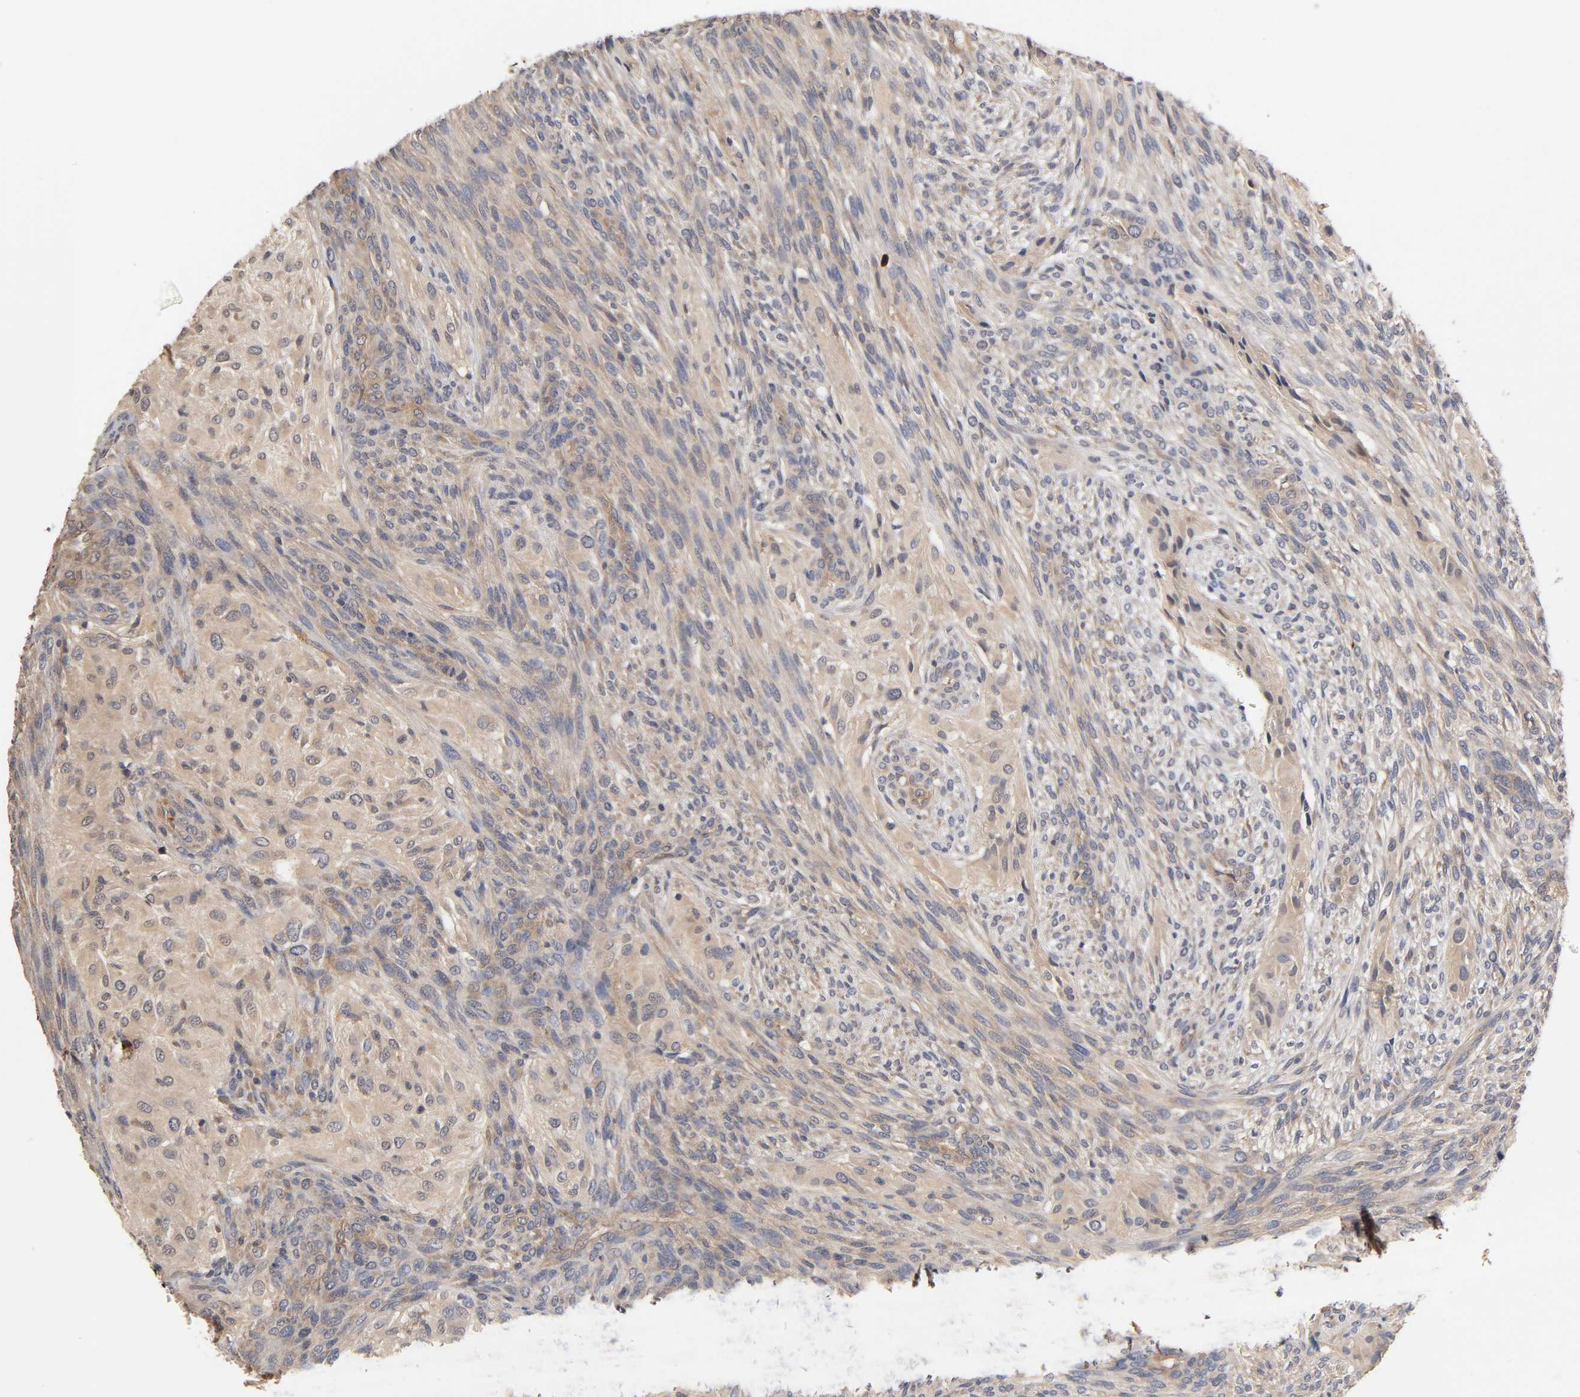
{"staining": {"intensity": "weak", "quantity": ">75%", "location": "cytoplasmic/membranous"}, "tissue": "glioma", "cell_type": "Tumor cells", "image_type": "cancer", "snomed": [{"axis": "morphology", "description": "Glioma, malignant, High grade"}, {"axis": "topography", "description": "Cerebral cortex"}], "caption": "Immunohistochemical staining of glioma reveals low levels of weak cytoplasmic/membranous protein expression in approximately >75% of tumor cells. The protein is shown in brown color, while the nuclei are stained blue.", "gene": "PDE5A", "patient": {"sex": "female", "age": 55}}